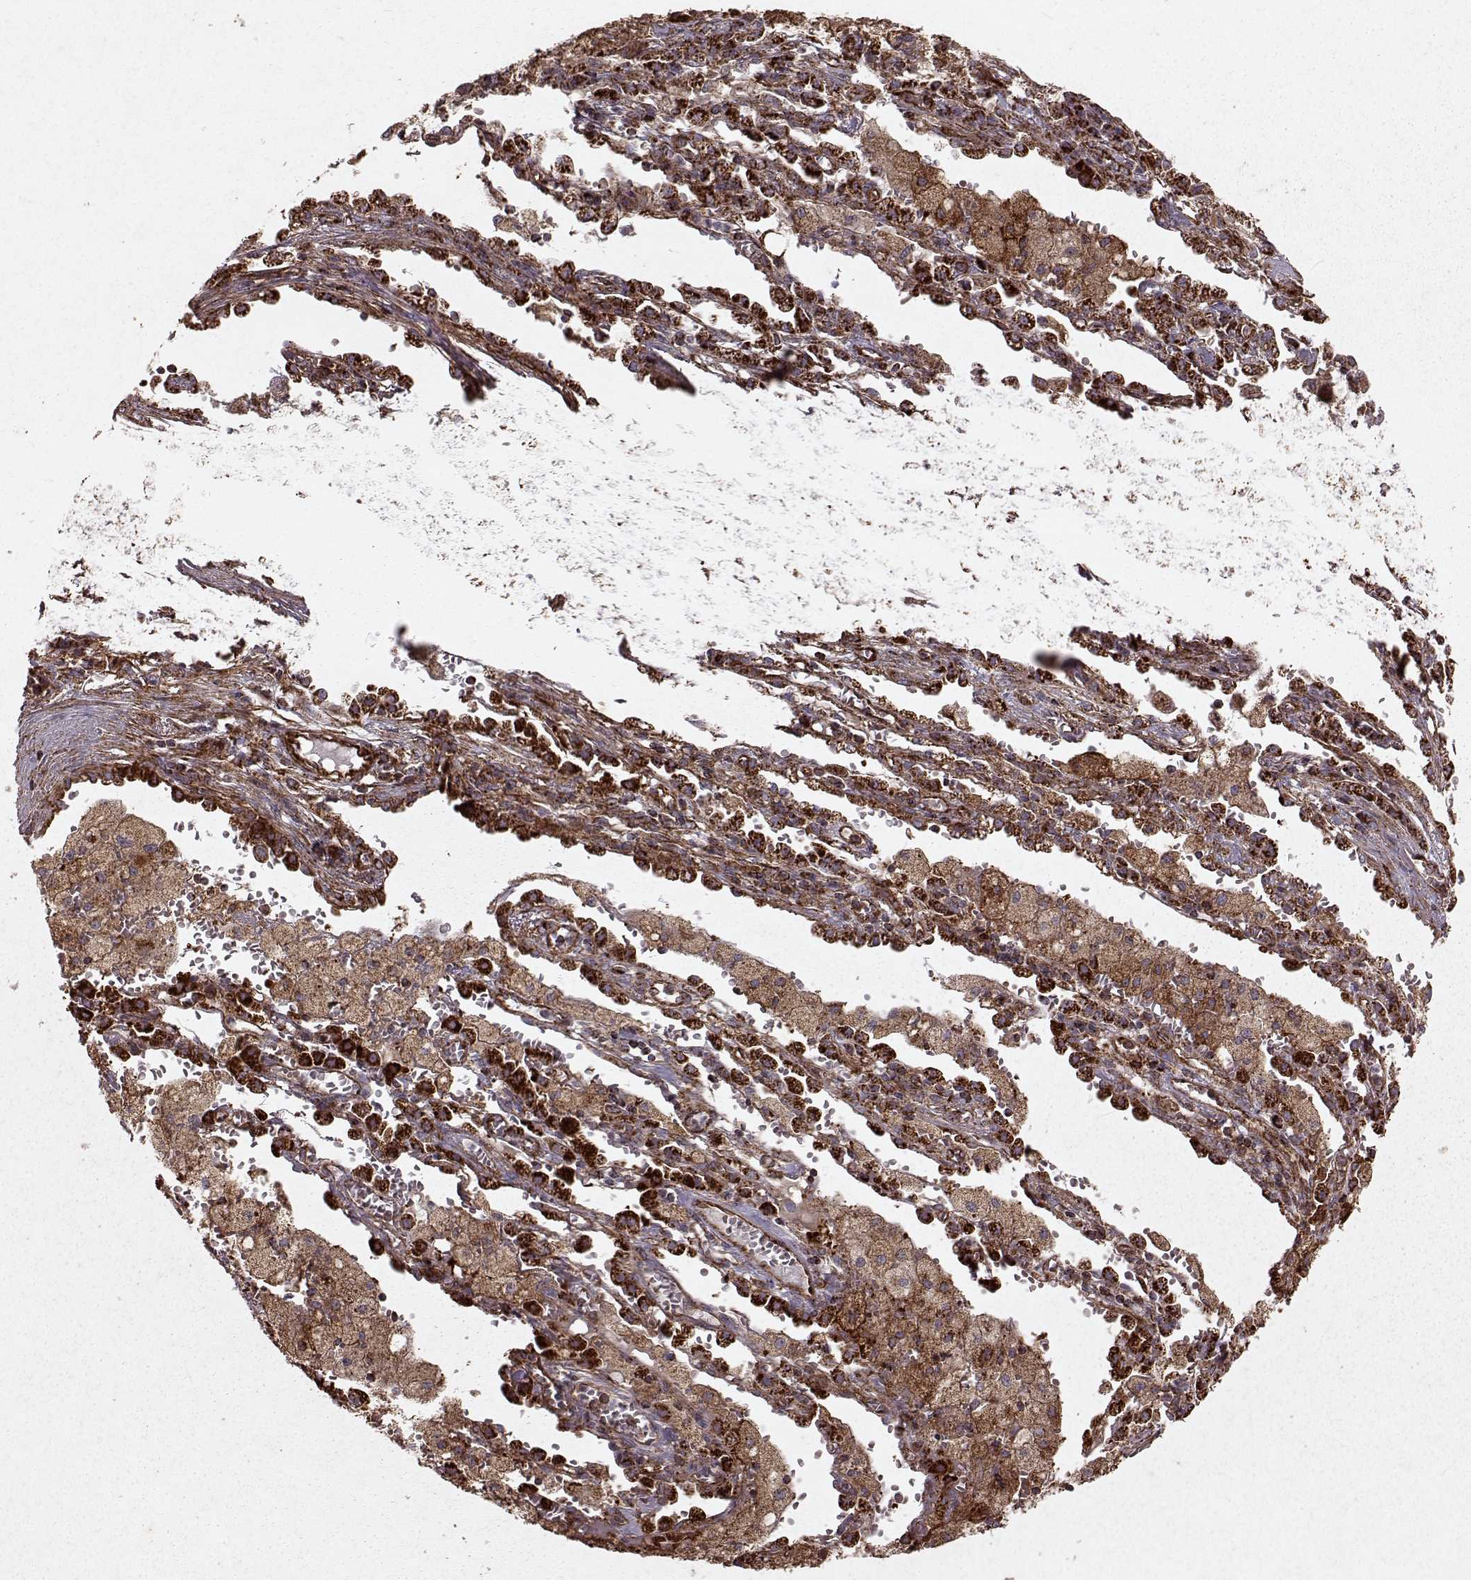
{"staining": {"intensity": "moderate", "quantity": "25%-75%", "location": "cytoplasmic/membranous"}, "tissue": "lung cancer", "cell_type": "Tumor cells", "image_type": "cancer", "snomed": [{"axis": "morphology", "description": "Adenocarcinoma, NOS"}, {"axis": "topography", "description": "Lung"}], "caption": "Moderate cytoplasmic/membranous positivity is appreciated in approximately 25%-75% of tumor cells in lung cancer (adenocarcinoma).", "gene": "FXN", "patient": {"sex": "male", "age": 57}}